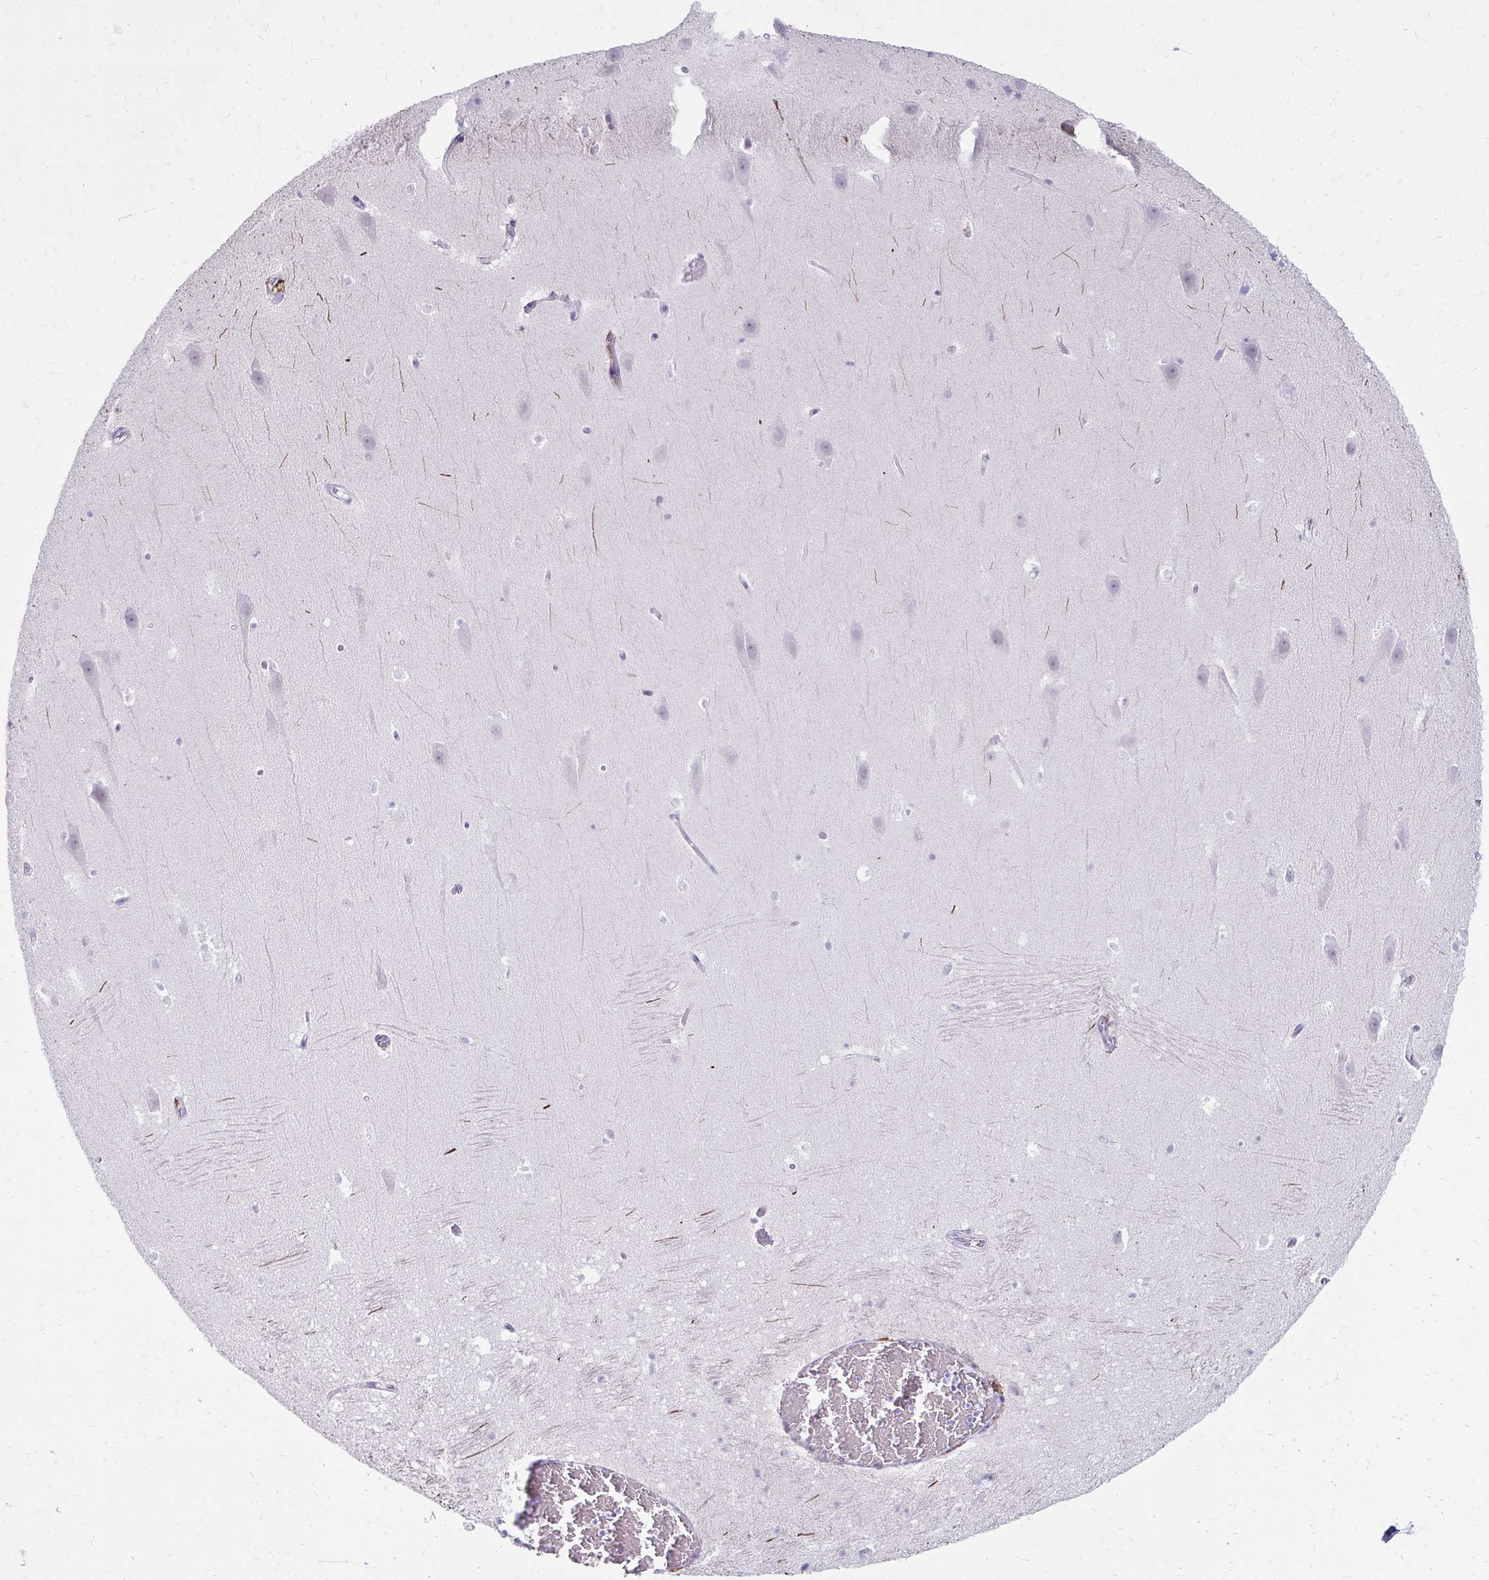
{"staining": {"intensity": "negative", "quantity": "none", "location": "none"}, "tissue": "hippocampus", "cell_type": "Glial cells", "image_type": "normal", "snomed": [{"axis": "morphology", "description": "Normal tissue, NOS"}, {"axis": "topography", "description": "Hippocampus"}], "caption": "This image is of benign hippocampus stained with IHC to label a protein in brown with the nuclei are counter-stained blue. There is no positivity in glial cells.", "gene": "CD163", "patient": {"sex": "male", "age": 26}}